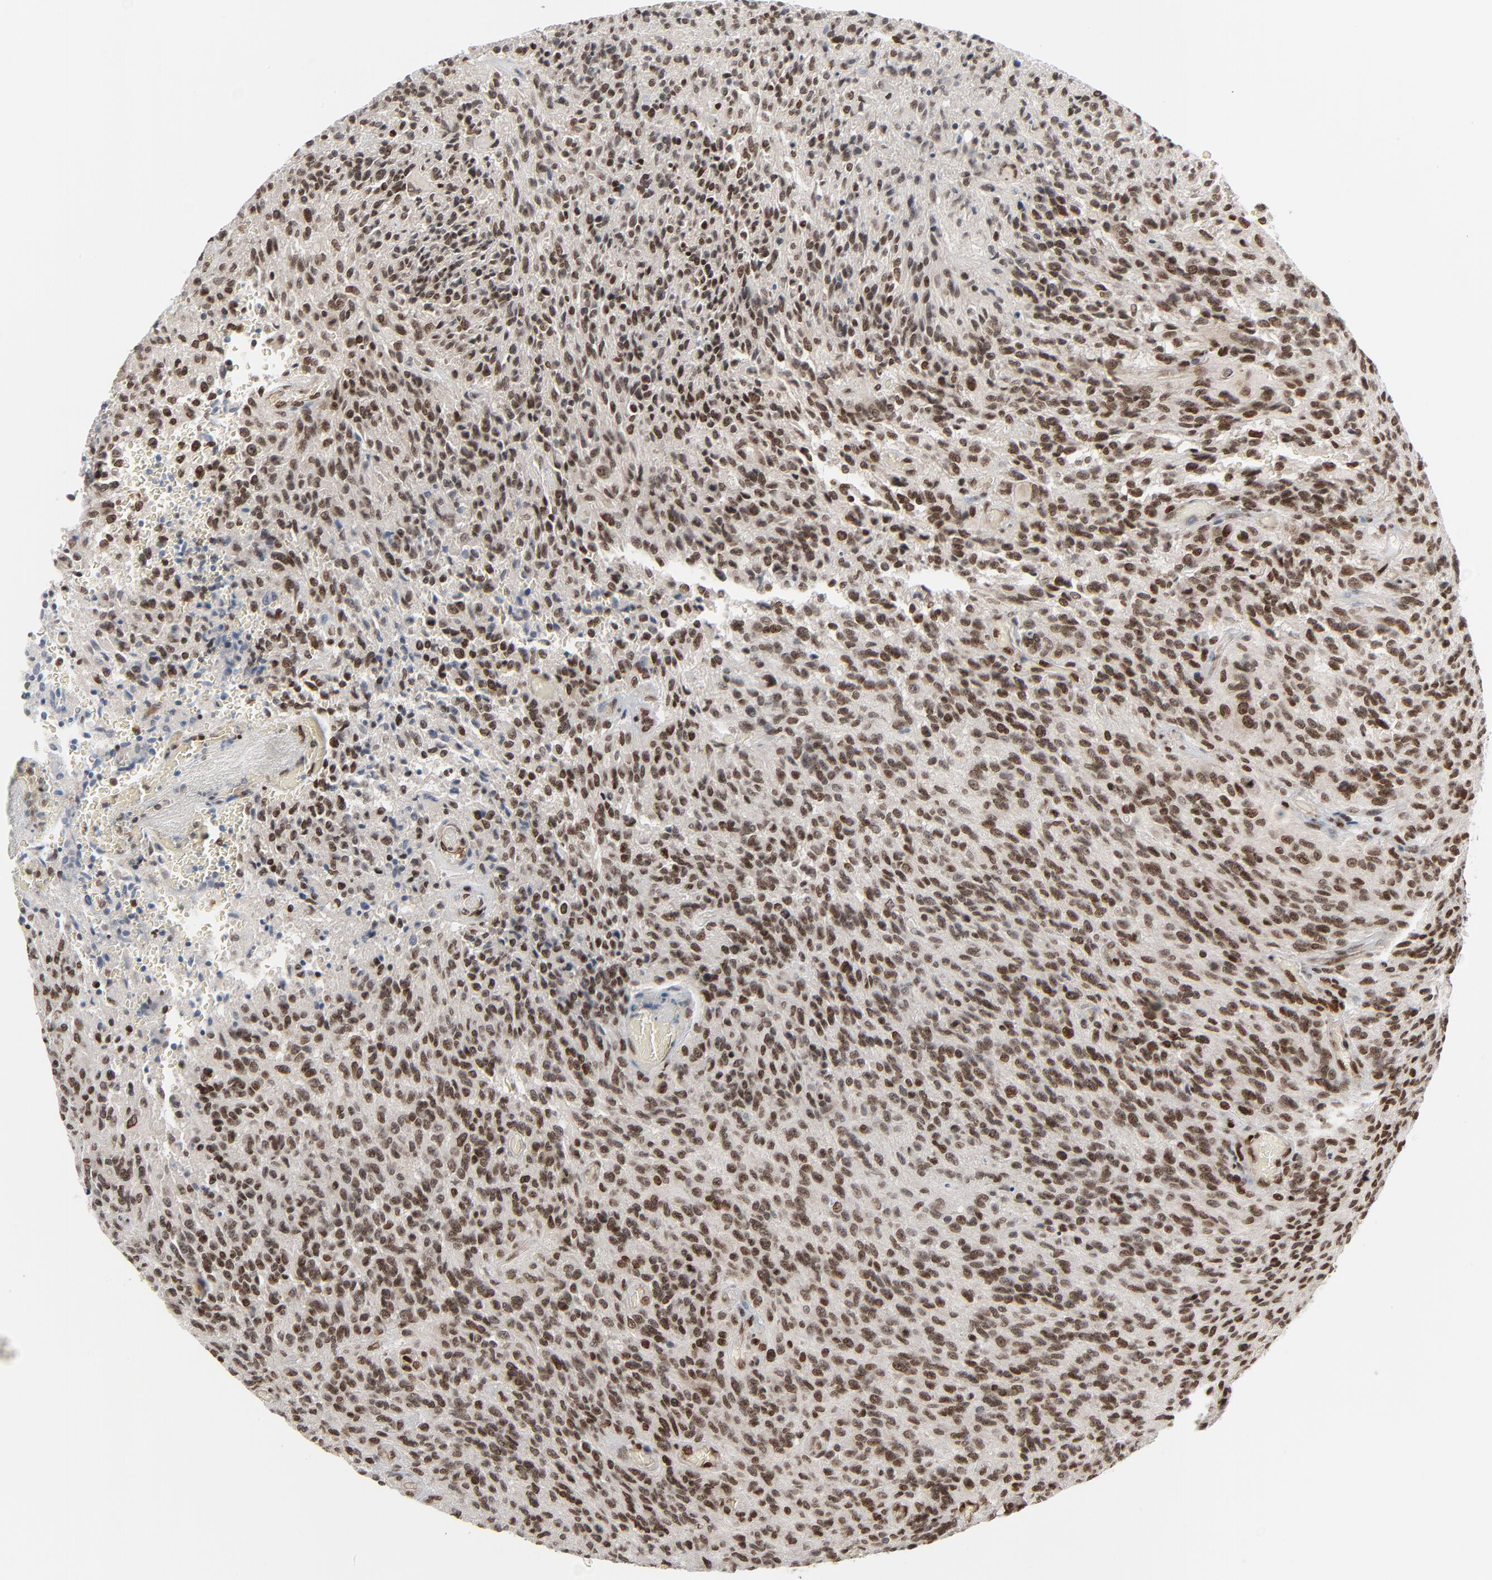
{"staining": {"intensity": "strong", "quantity": ">75%", "location": "nuclear"}, "tissue": "glioma", "cell_type": "Tumor cells", "image_type": "cancer", "snomed": [{"axis": "morphology", "description": "Normal tissue, NOS"}, {"axis": "morphology", "description": "Glioma, malignant, High grade"}, {"axis": "topography", "description": "Cerebral cortex"}], "caption": "Tumor cells display high levels of strong nuclear positivity in approximately >75% of cells in malignant glioma (high-grade).", "gene": "CUX1", "patient": {"sex": "male", "age": 56}}